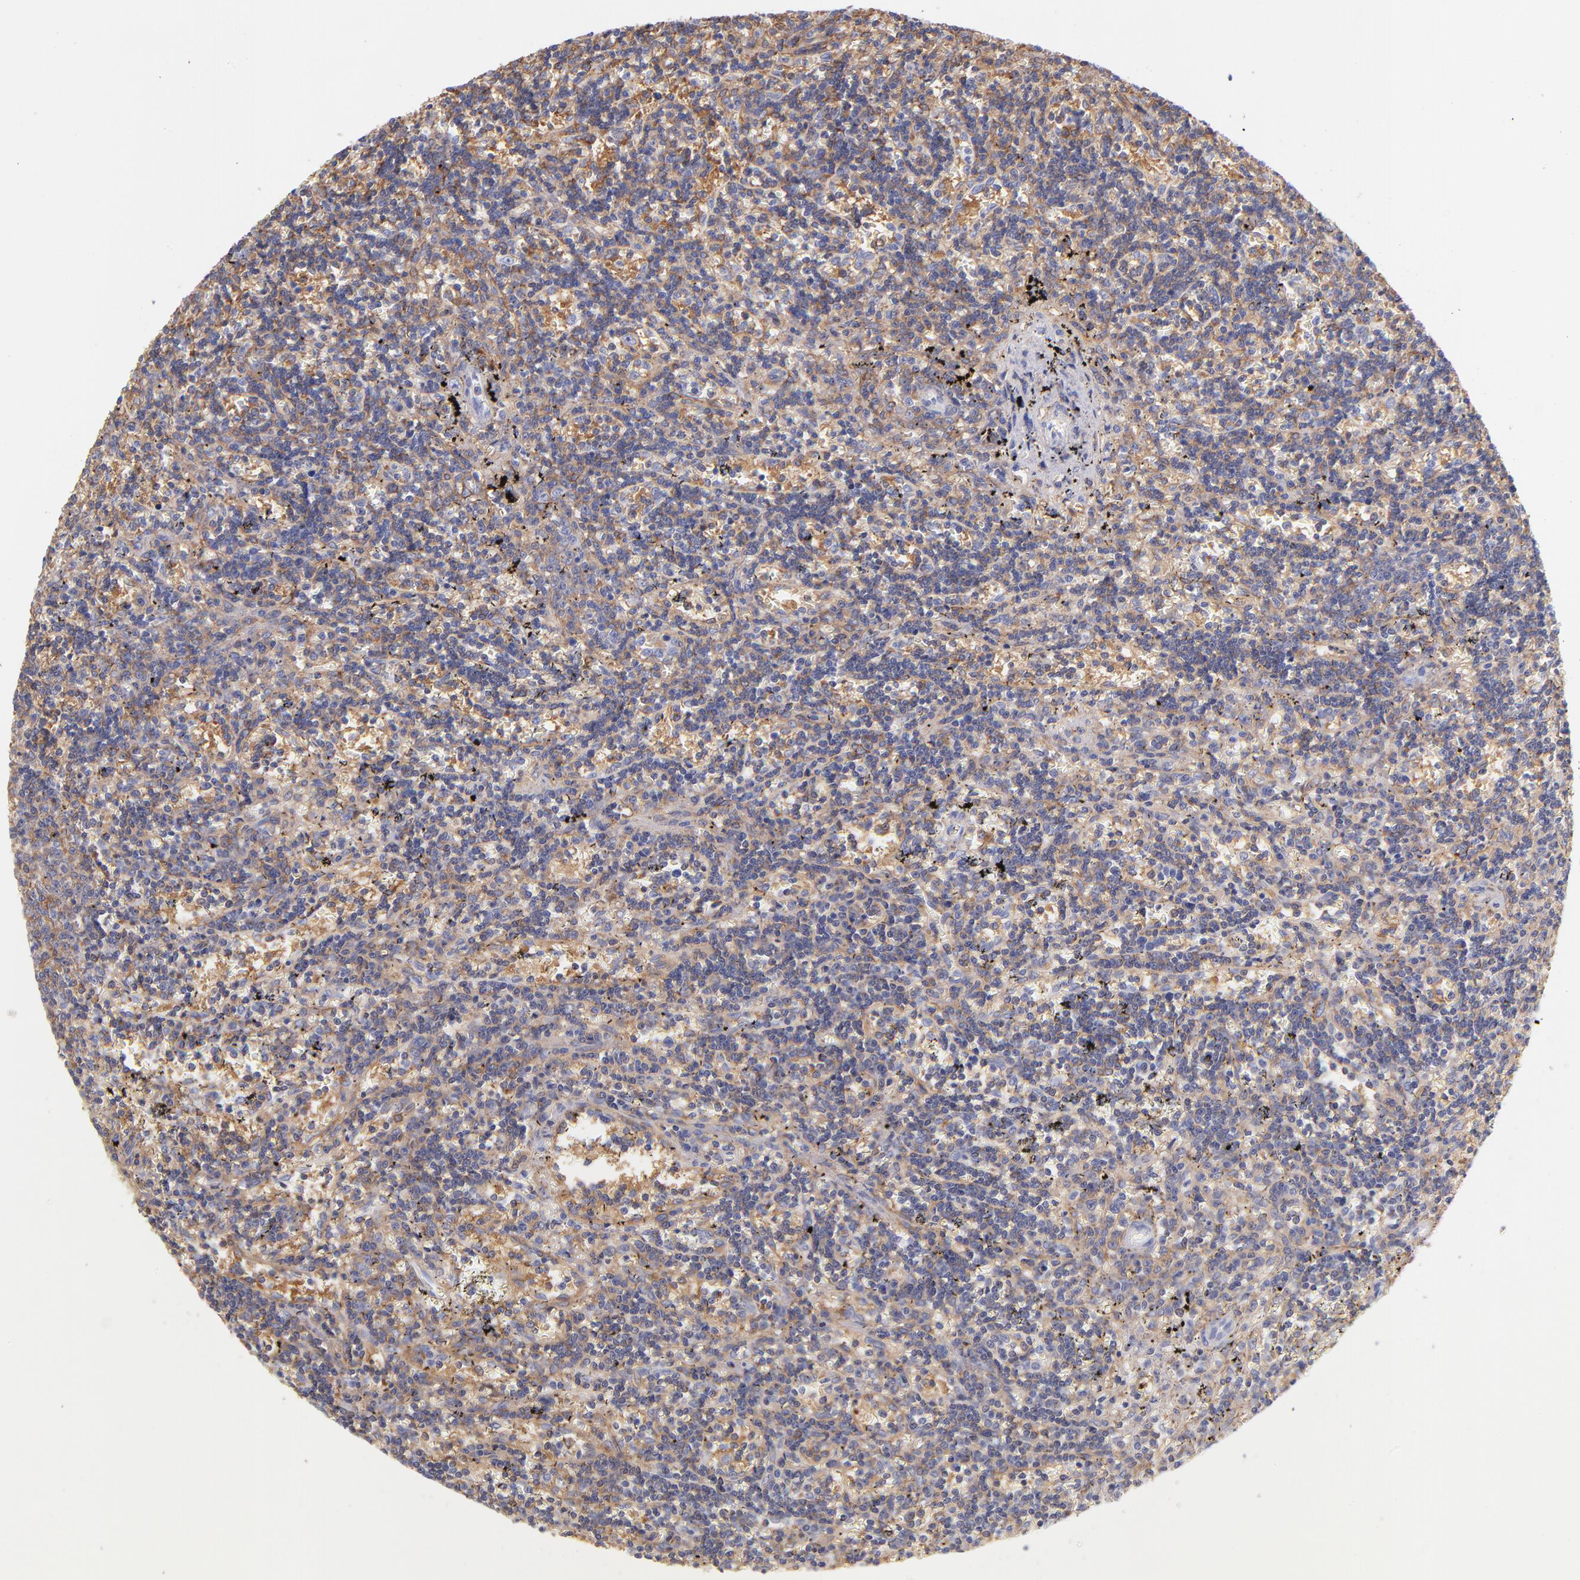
{"staining": {"intensity": "moderate", "quantity": "25%-75%", "location": "cytoplasmic/membranous"}, "tissue": "lymphoma", "cell_type": "Tumor cells", "image_type": "cancer", "snomed": [{"axis": "morphology", "description": "Malignant lymphoma, non-Hodgkin's type, Low grade"}, {"axis": "topography", "description": "Spleen"}], "caption": "Brown immunohistochemical staining in lymphoma shows moderate cytoplasmic/membranous staining in approximately 25%-75% of tumor cells.", "gene": "PRKCA", "patient": {"sex": "male", "age": 60}}